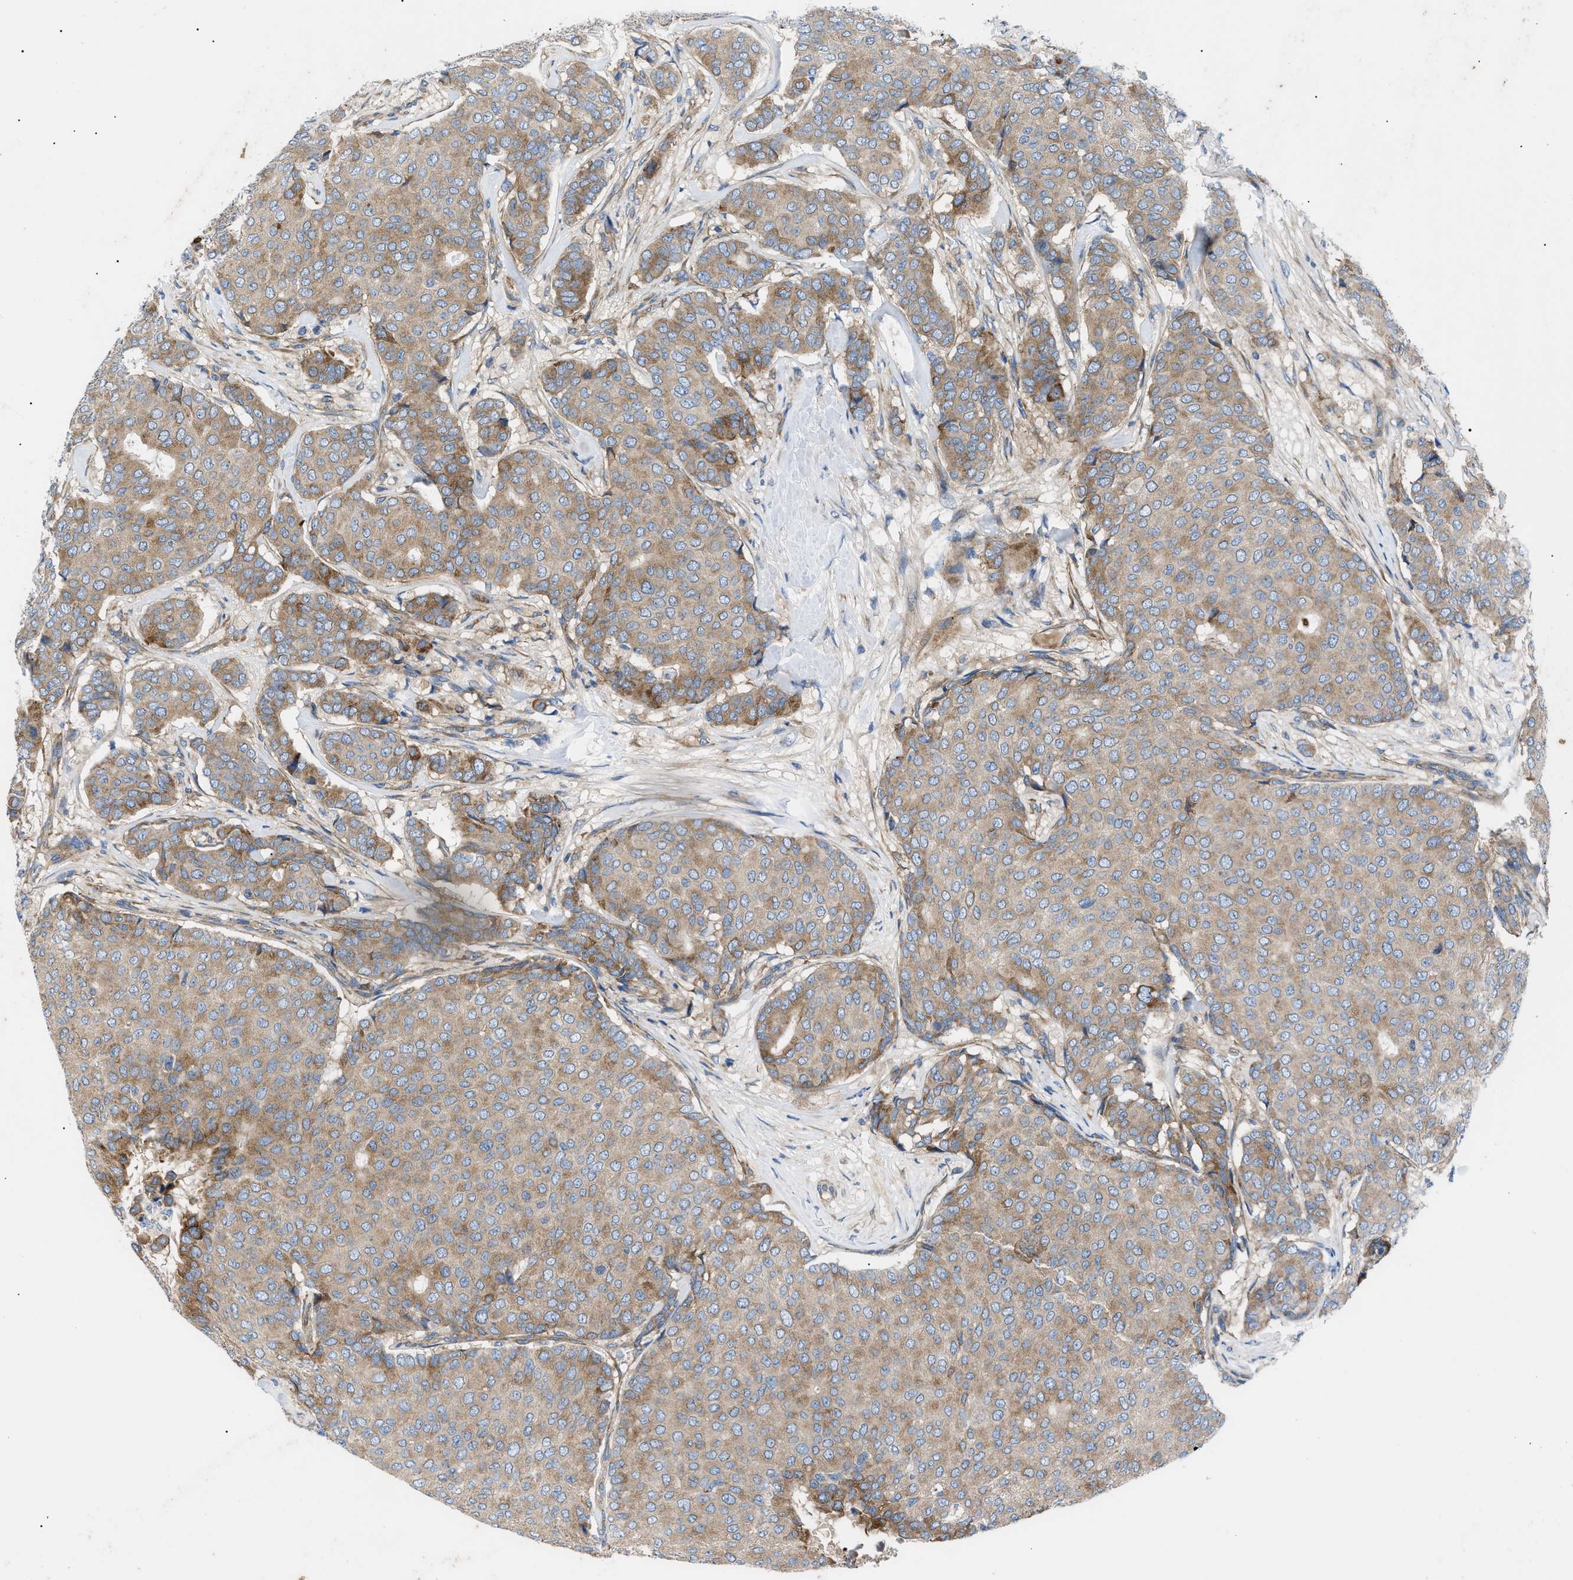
{"staining": {"intensity": "moderate", "quantity": "25%-75%", "location": "cytoplasmic/membranous"}, "tissue": "breast cancer", "cell_type": "Tumor cells", "image_type": "cancer", "snomed": [{"axis": "morphology", "description": "Duct carcinoma"}, {"axis": "topography", "description": "Breast"}], "caption": "Moderate cytoplasmic/membranous positivity for a protein is present in approximately 25%-75% of tumor cells of breast invasive ductal carcinoma using immunohistochemistry (IHC).", "gene": "HSPB8", "patient": {"sex": "female", "age": 75}}